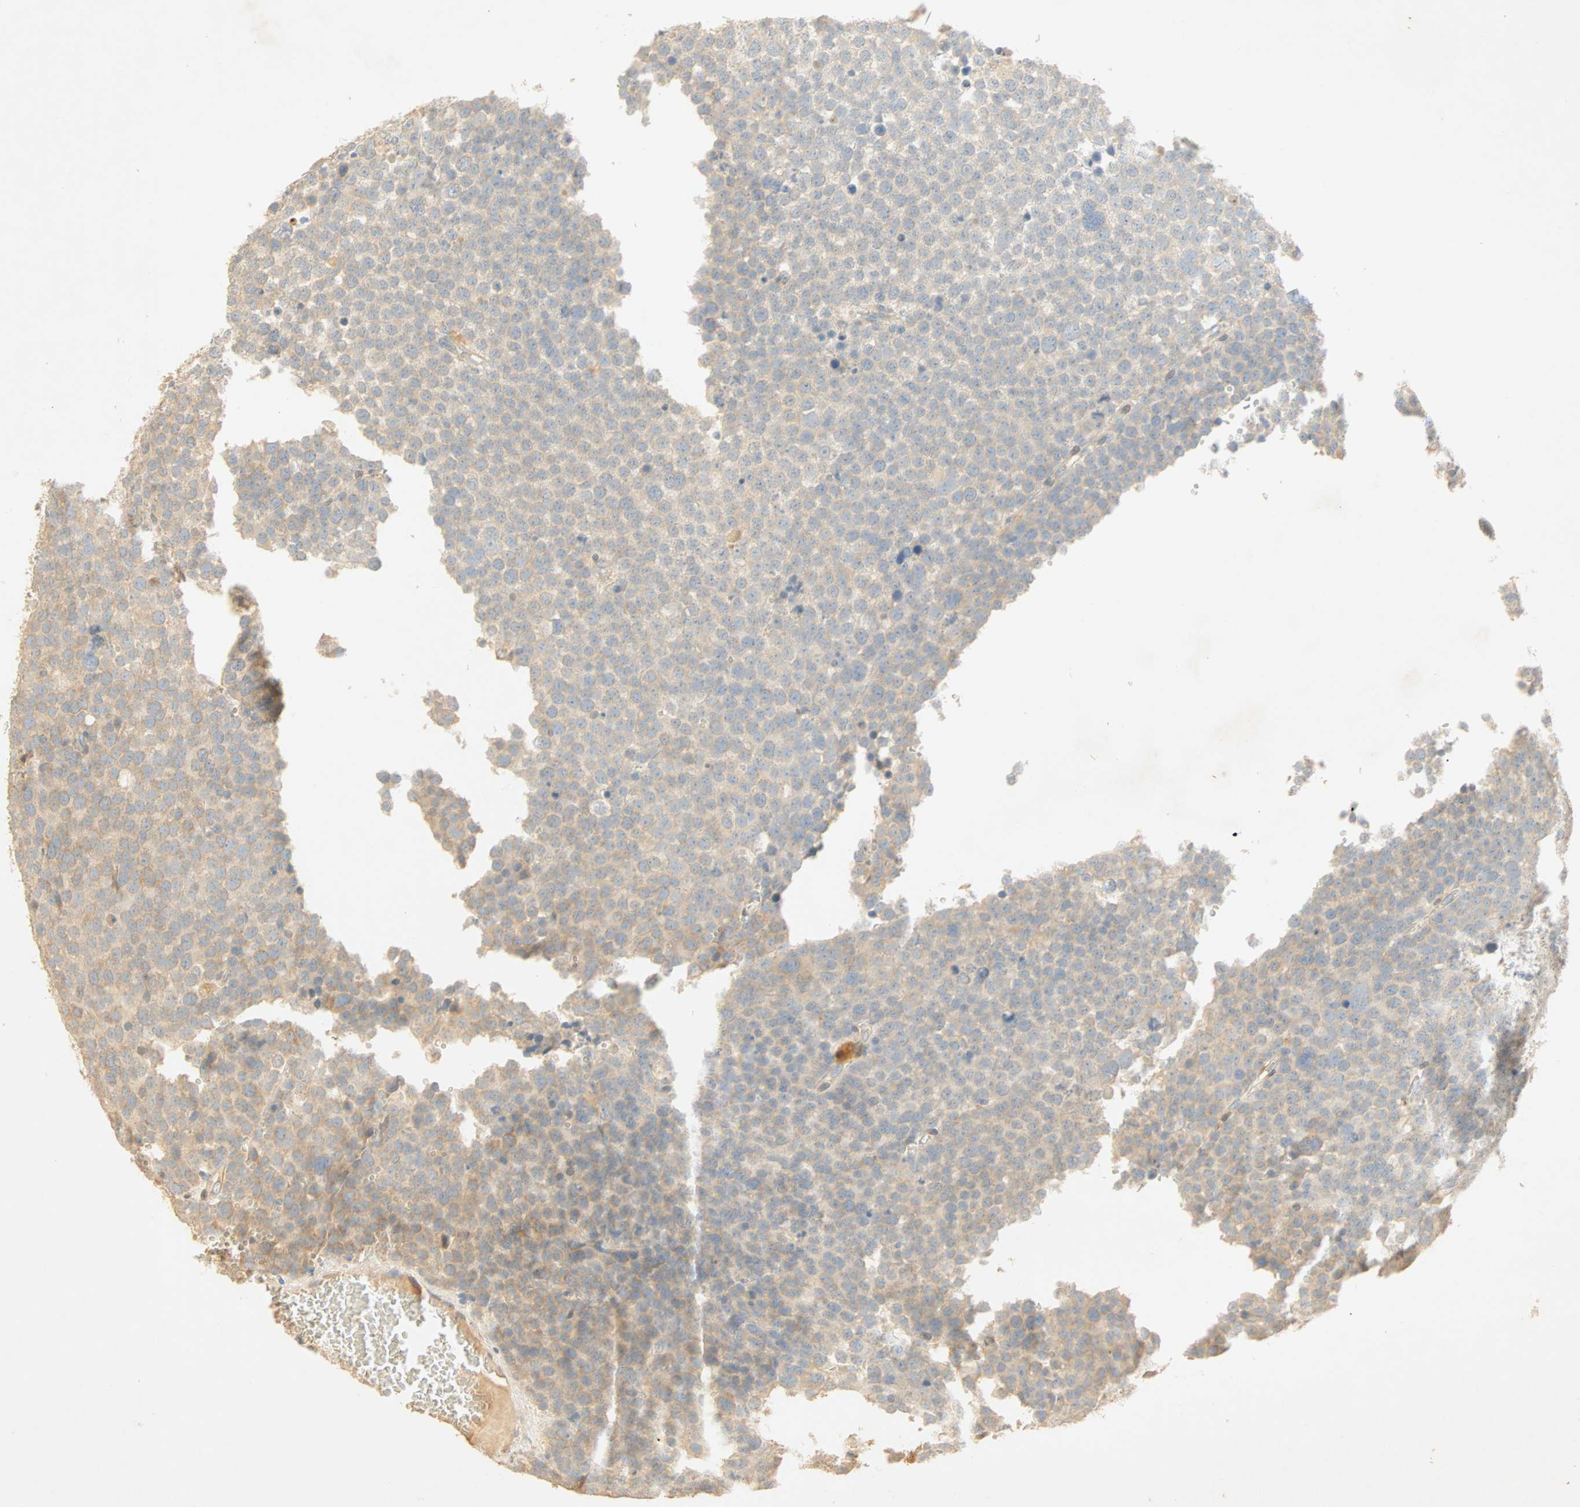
{"staining": {"intensity": "weak", "quantity": "<25%", "location": "cytoplasmic/membranous"}, "tissue": "testis cancer", "cell_type": "Tumor cells", "image_type": "cancer", "snomed": [{"axis": "morphology", "description": "Seminoma, NOS"}, {"axis": "topography", "description": "Testis"}], "caption": "Testis cancer was stained to show a protein in brown. There is no significant positivity in tumor cells.", "gene": "SELENBP1", "patient": {"sex": "male", "age": 71}}